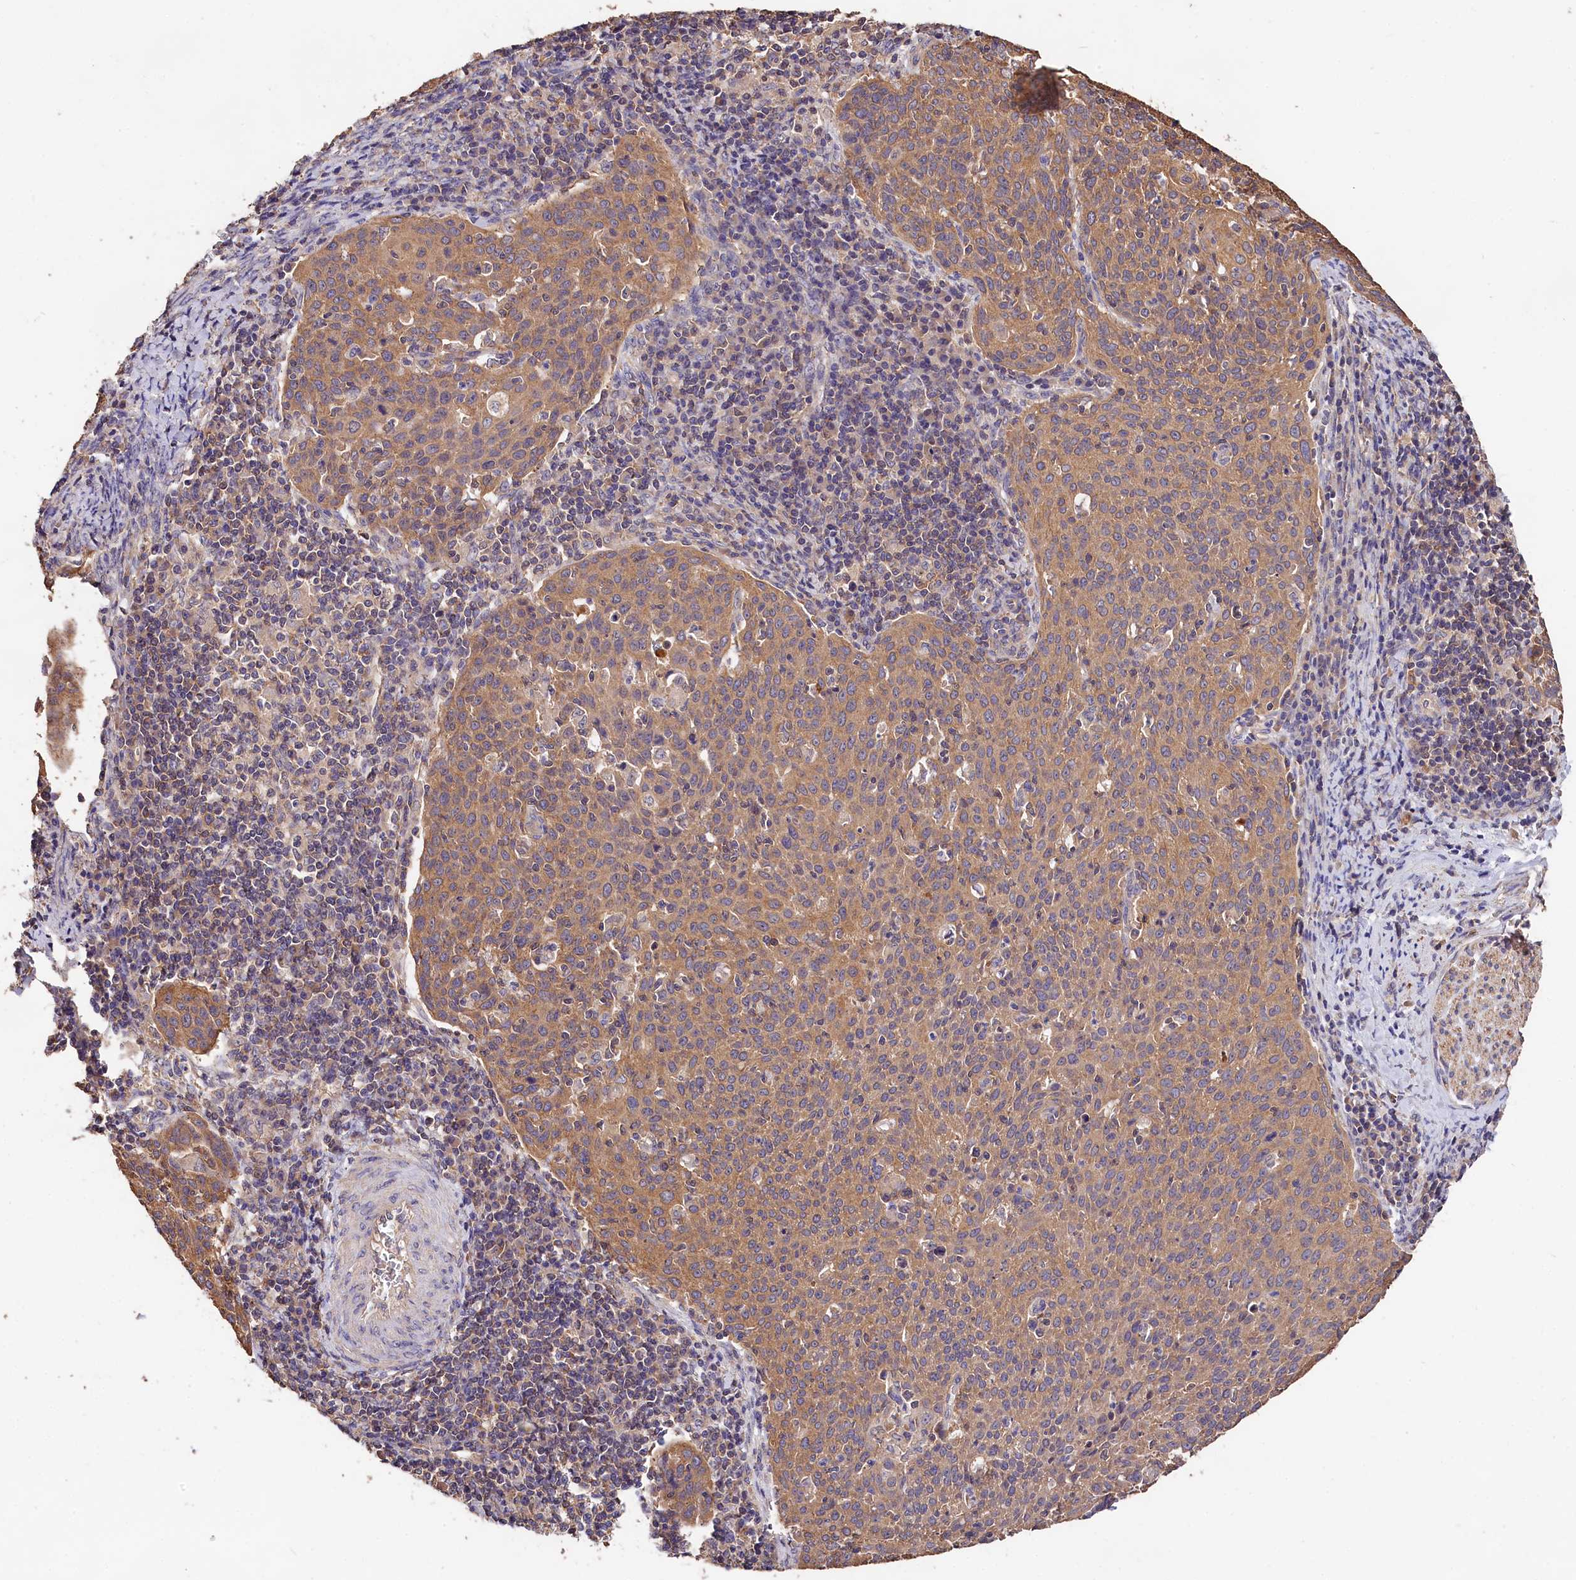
{"staining": {"intensity": "moderate", "quantity": ">75%", "location": "cytoplasmic/membranous"}, "tissue": "cervical cancer", "cell_type": "Tumor cells", "image_type": "cancer", "snomed": [{"axis": "morphology", "description": "Squamous cell carcinoma, NOS"}, {"axis": "topography", "description": "Cervix"}], "caption": "Tumor cells demonstrate medium levels of moderate cytoplasmic/membranous positivity in about >75% of cells in human cervical squamous cell carcinoma.", "gene": "OAS3", "patient": {"sex": "female", "age": 38}}